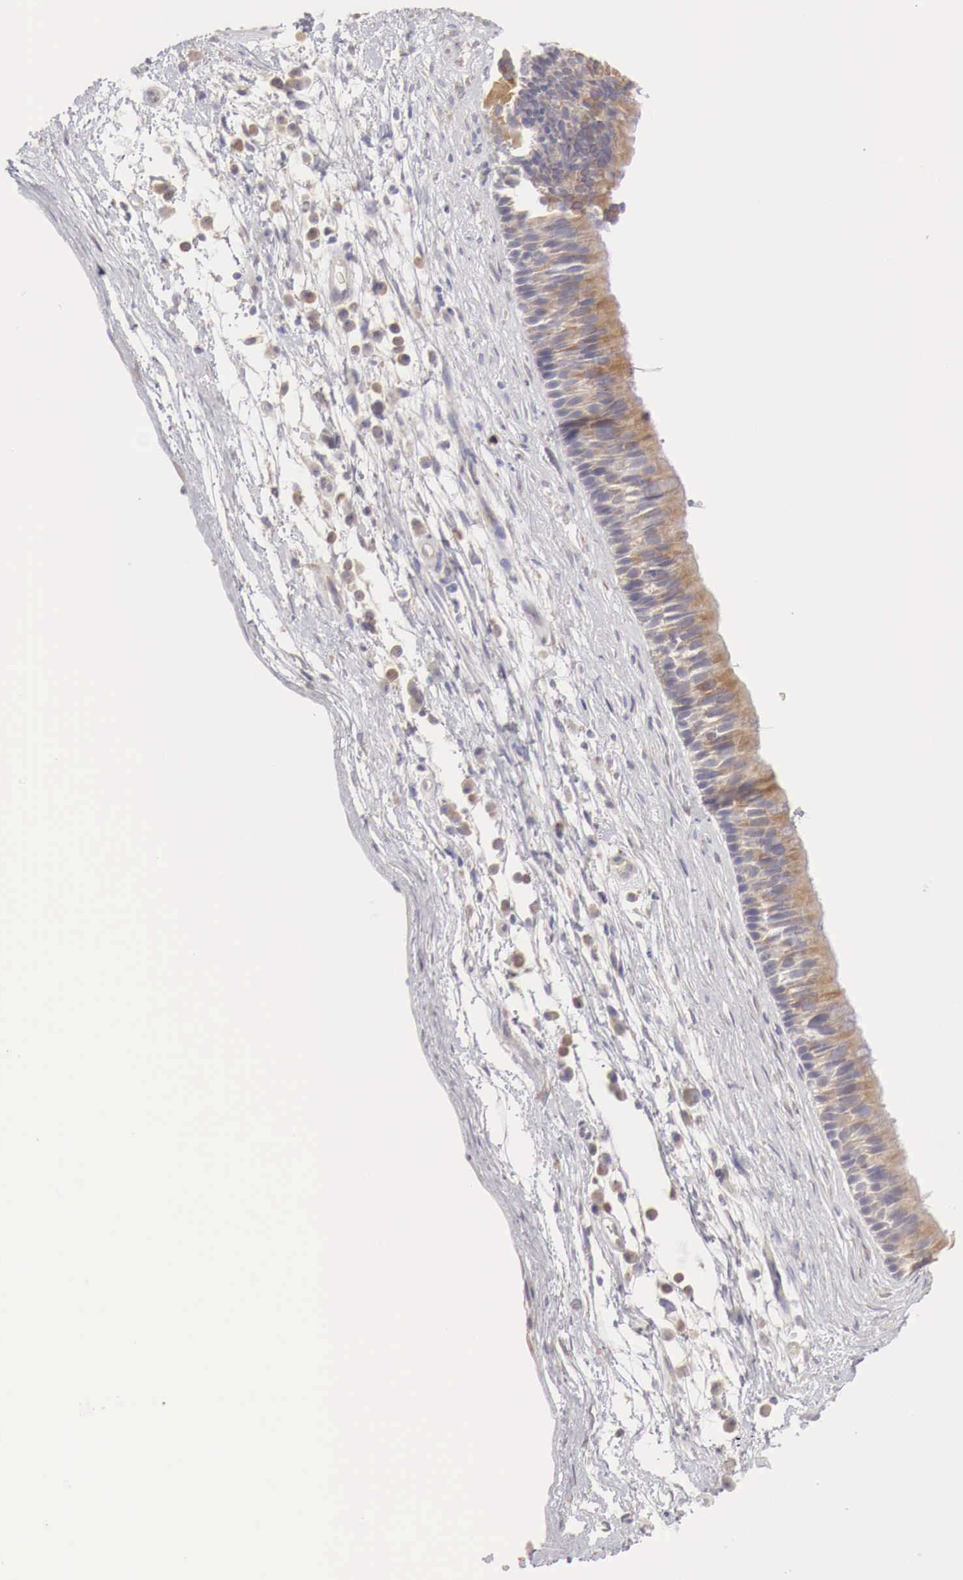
{"staining": {"intensity": "weak", "quantity": ">75%", "location": "cytoplasmic/membranous"}, "tissue": "nasopharynx", "cell_type": "Respiratory epithelial cells", "image_type": "normal", "snomed": [{"axis": "morphology", "description": "Normal tissue, NOS"}, {"axis": "topography", "description": "Nasopharynx"}], "caption": "Approximately >75% of respiratory epithelial cells in unremarkable human nasopharynx reveal weak cytoplasmic/membranous protein expression as visualized by brown immunohistochemical staining.", "gene": "NSDHL", "patient": {"sex": "male", "age": 13}}